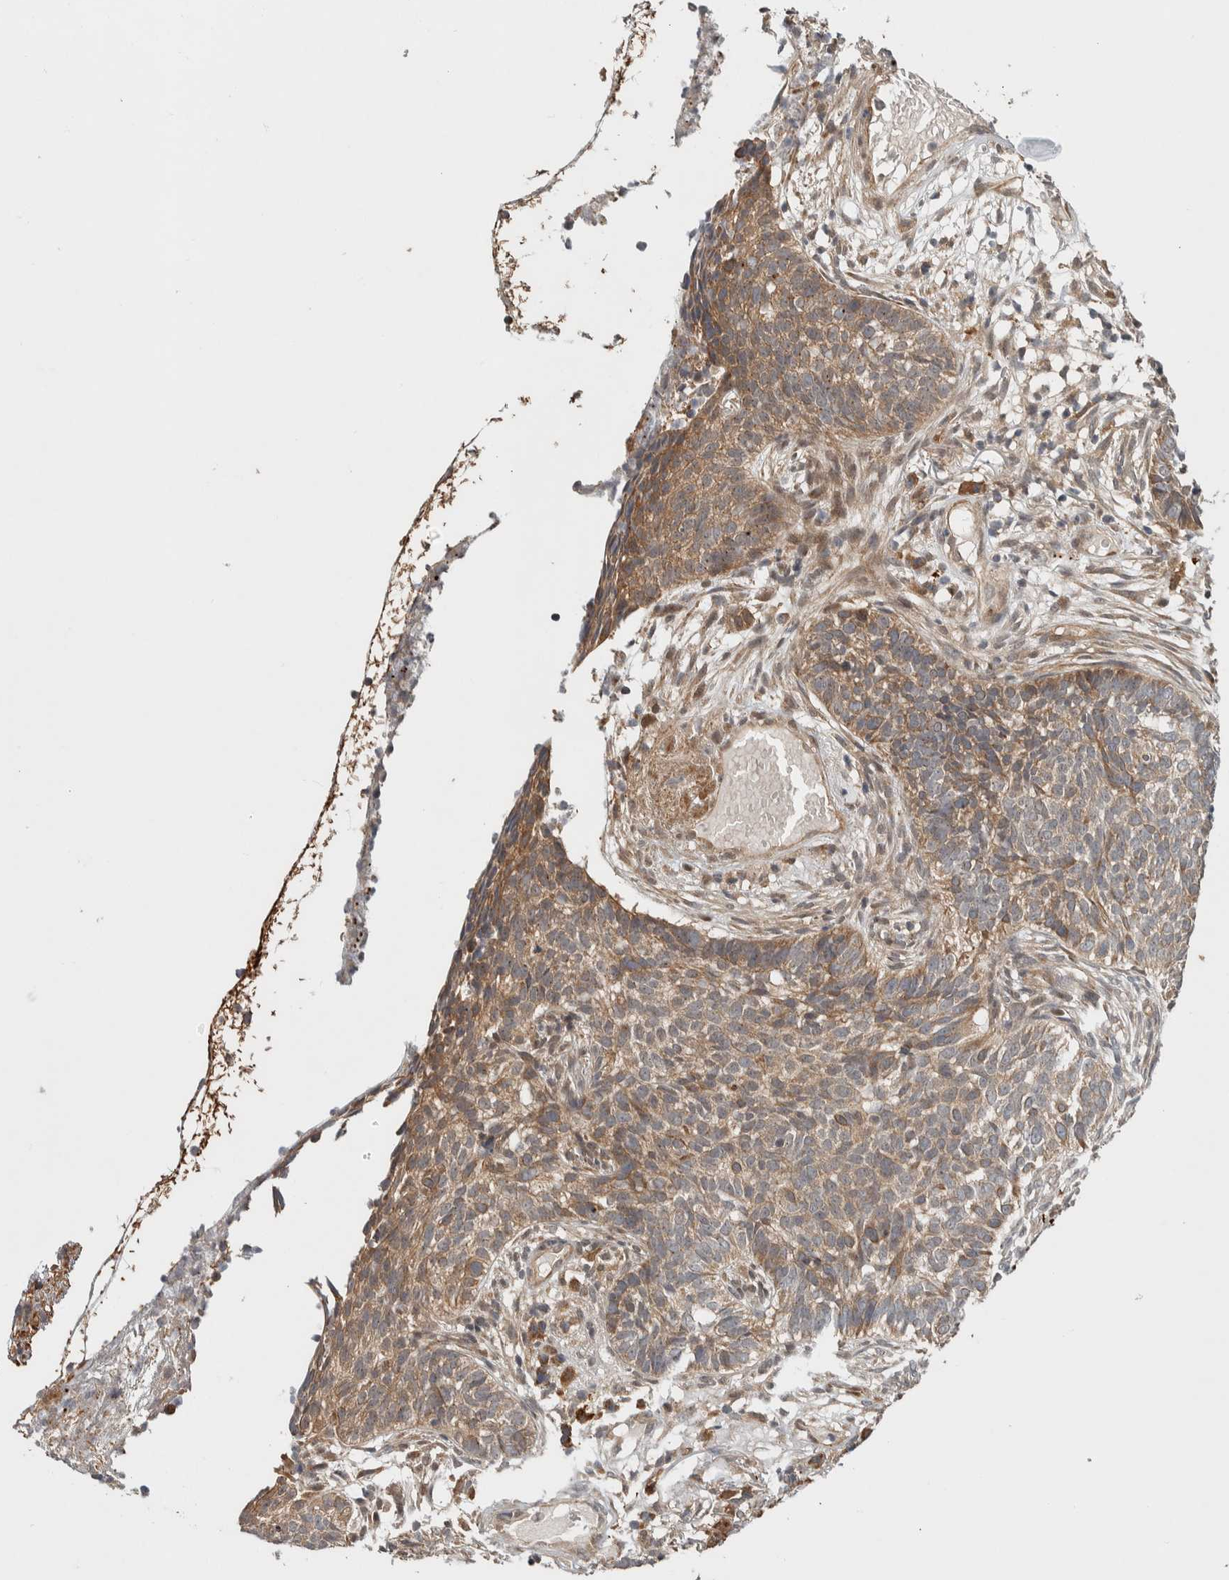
{"staining": {"intensity": "weak", "quantity": ">75%", "location": "cytoplasmic/membranous"}, "tissue": "skin cancer", "cell_type": "Tumor cells", "image_type": "cancer", "snomed": [{"axis": "morphology", "description": "Basal cell carcinoma"}, {"axis": "topography", "description": "Skin"}], "caption": "High-power microscopy captured an immunohistochemistry histopathology image of skin cancer, revealing weak cytoplasmic/membranous expression in approximately >75% of tumor cells.", "gene": "TBC1D31", "patient": {"sex": "male", "age": 85}}